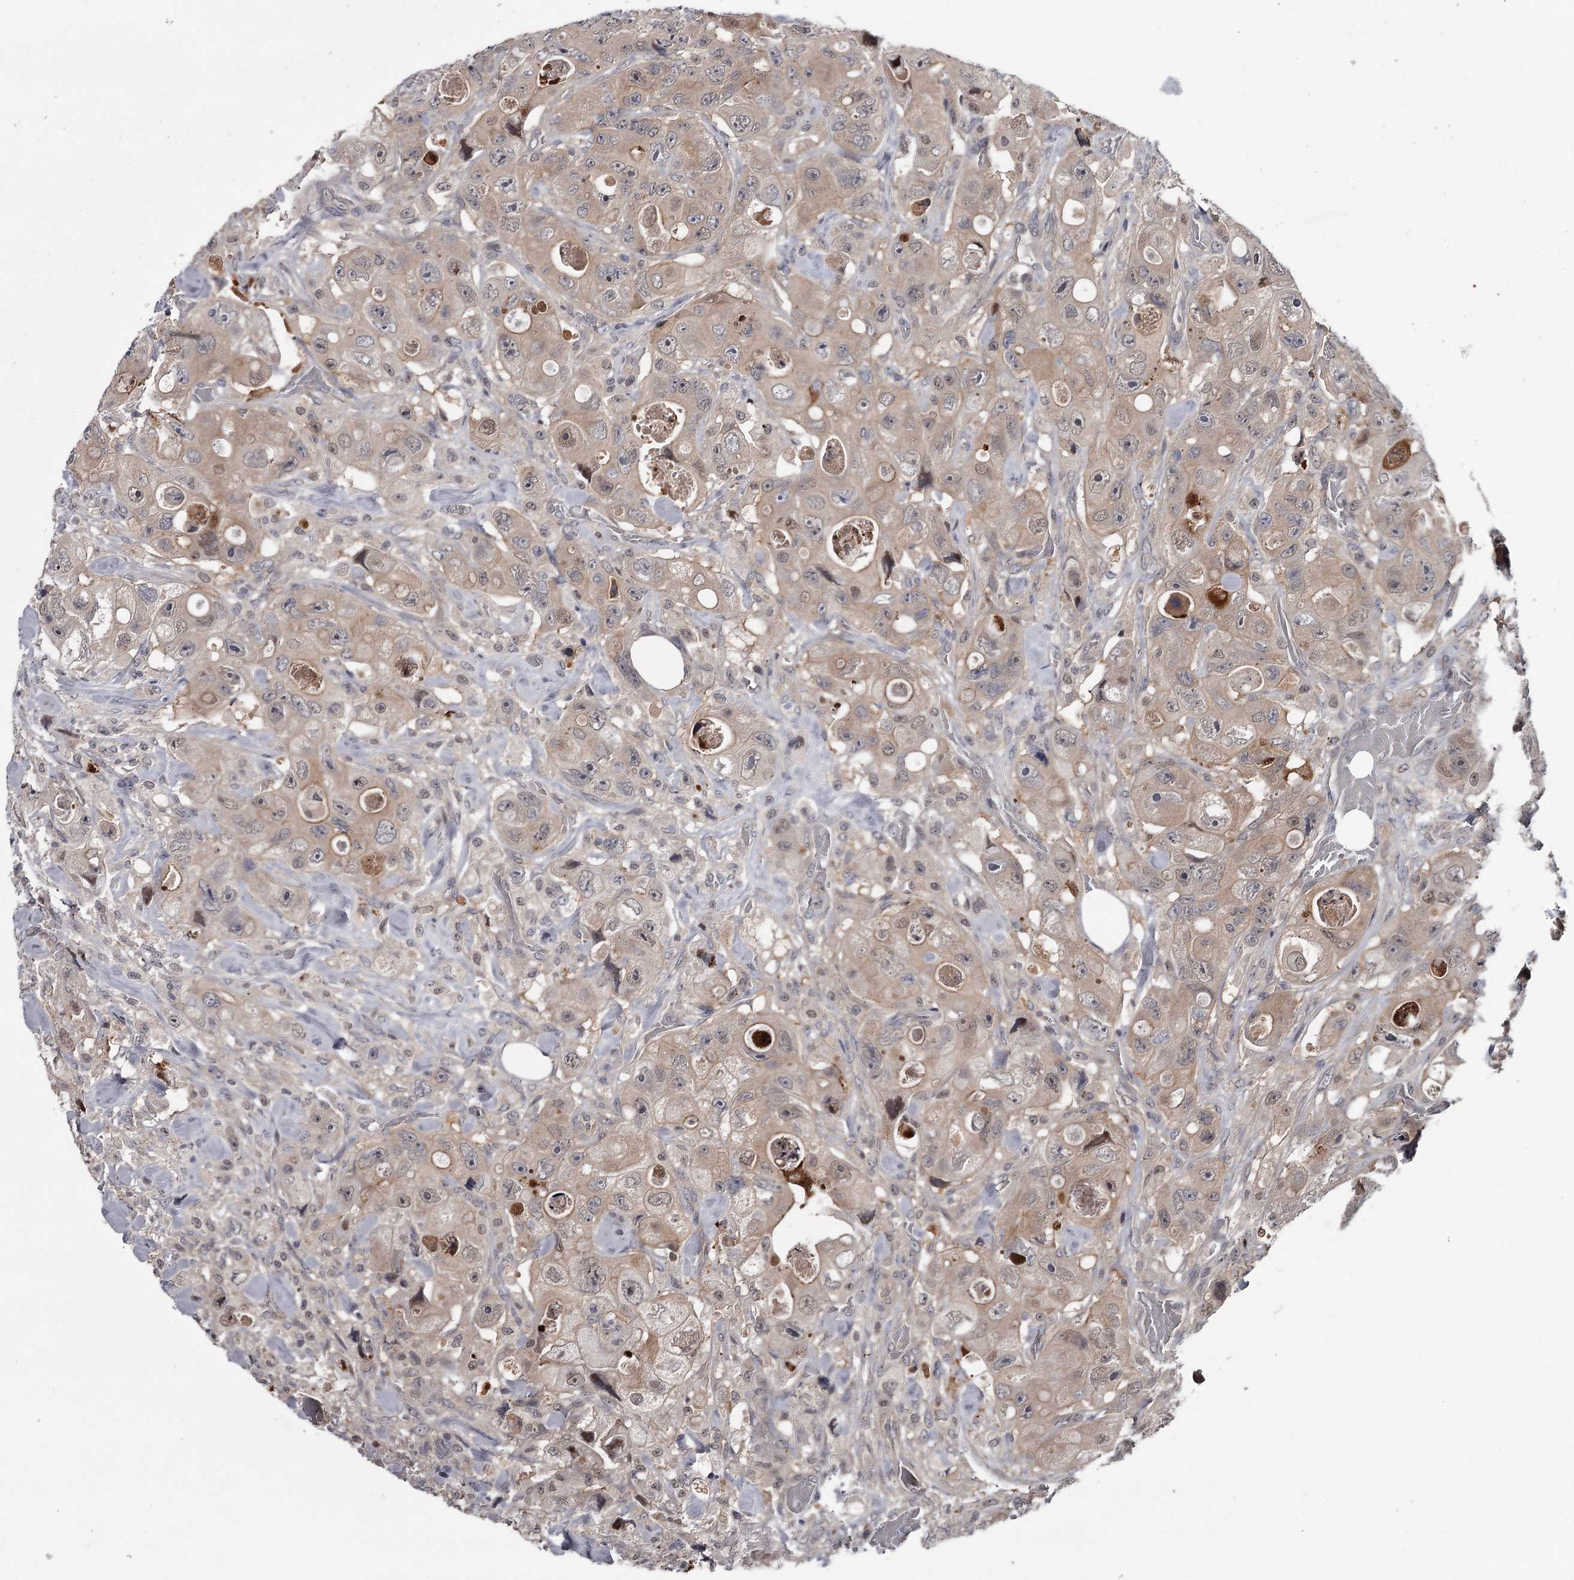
{"staining": {"intensity": "weak", "quantity": ">75%", "location": "cytoplasmic/membranous"}, "tissue": "colorectal cancer", "cell_type": "Tumor cells", "image_type": "cancer", "snomed": [{"axis": "morphology", "description": "Adenocarcinoma, NOS"}, {"axis": "topography", "description": "Colon"}], "caption": "High-power microscopy captured an immunohistochemistry micrograph of adenocarcinoma (colorectal), revealing weak cytoplasmic/membranous positivity in approximately >75% of tumor cells.", "gene": "DAO", "patient": {"sex": "female", "age": 46}}